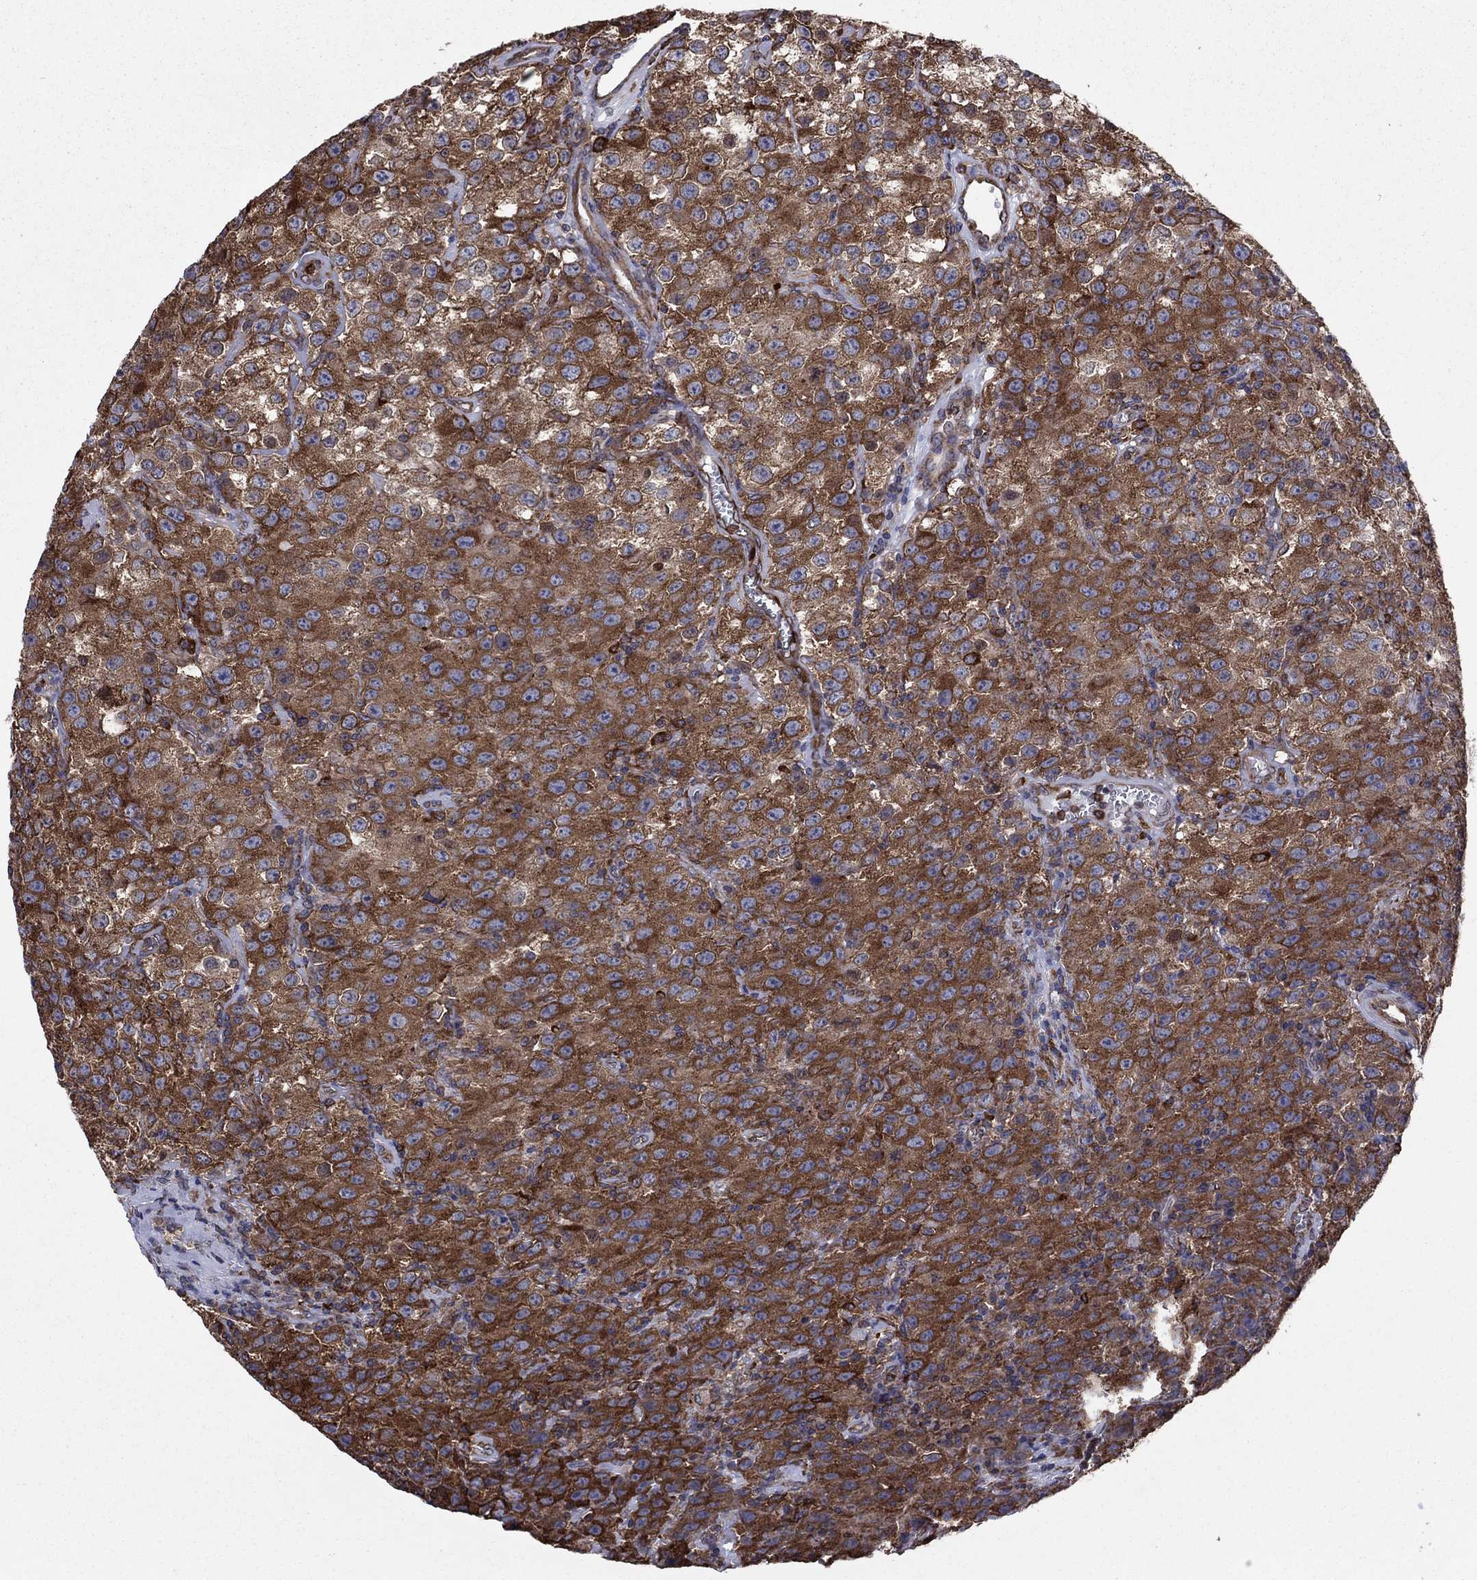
{"staining": {"intensity": "strong", "quantity": ">75%", "location": "cytoplasmic/membranous"}, "tissue": "testis cancer", "cell_type": "Tumor cells", "image_type": "cancer", "snomed": [{"axis": "morphology", "description": "Seminoma, NOS"}, {"axis": "topography", "description": "Testis"}], "caption": "The immunohistochemical stain shows strong cytoplasmic/membranous expression in tumor cells of seminoma (testis) tissue.", "gene": "YBX1", "patient": {"sex": "male", "age": 52}}